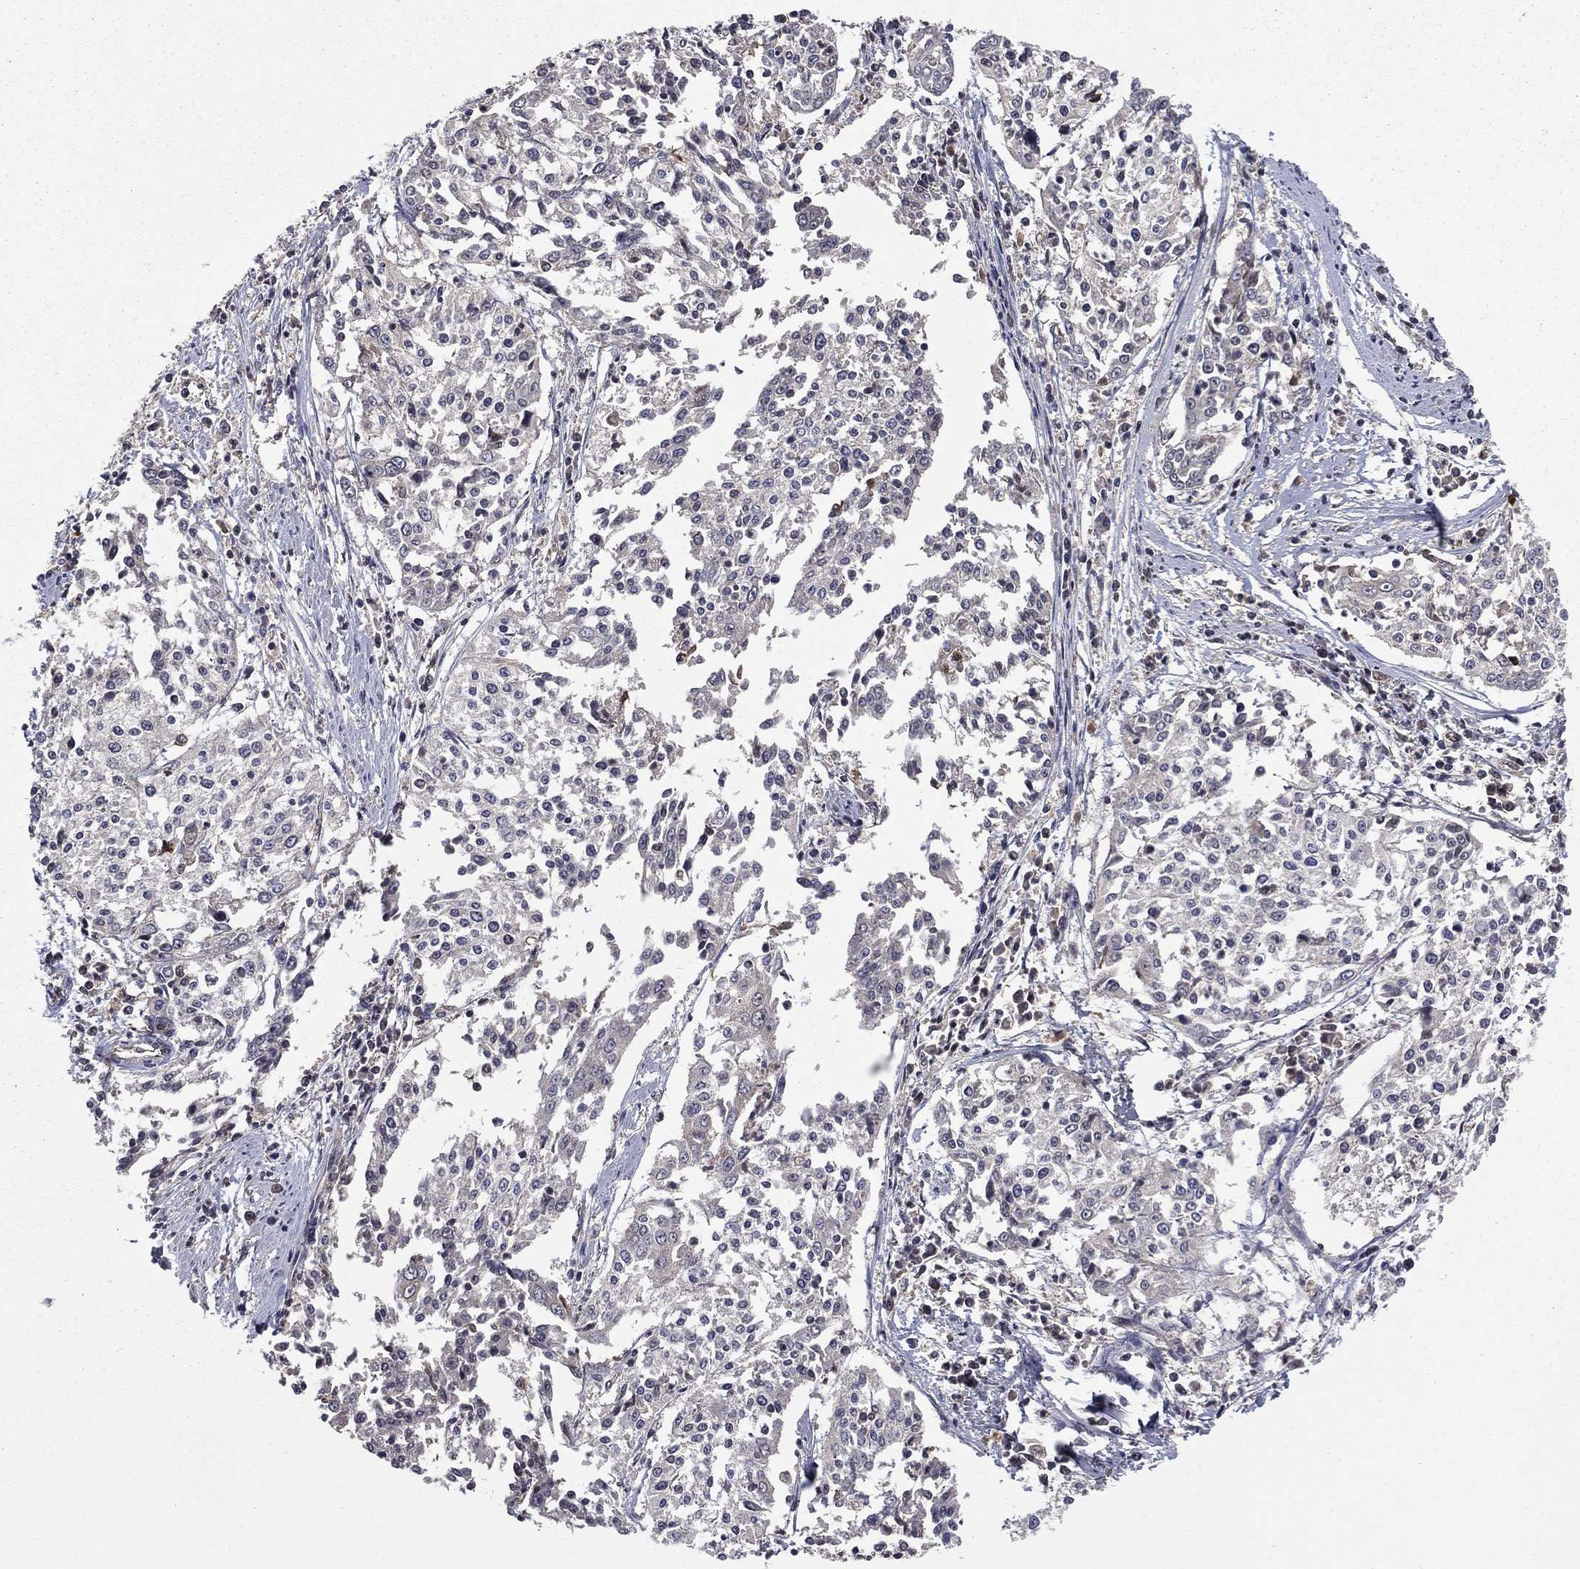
{"staining": {"intensity": "negative", "quantity": "none", "location": "none"}, "tissue": "cervical cancer", "cell_type": "Tumor cells", "image_type": "cancer", "snomed": [{"axis": "morphology", "description": "Squamous cell carcinoma, NOS"}, {"axis": "topography", "description": "Cervix"}], "caption": "IHC photomicrograph of neoplastic tissue: human cervical cancer (squamous cell carcinoma) stained with DAB (3,3'-diaminobenzidine) exhibits no significant protein staining in tumor cells. (DAB (3,3'-diaminobenzidine) immunohistochemistry (IHC) with hematoxylin counter stain).", "gene": "CERT1", "patient": {"sex": "female", "age": 41}}